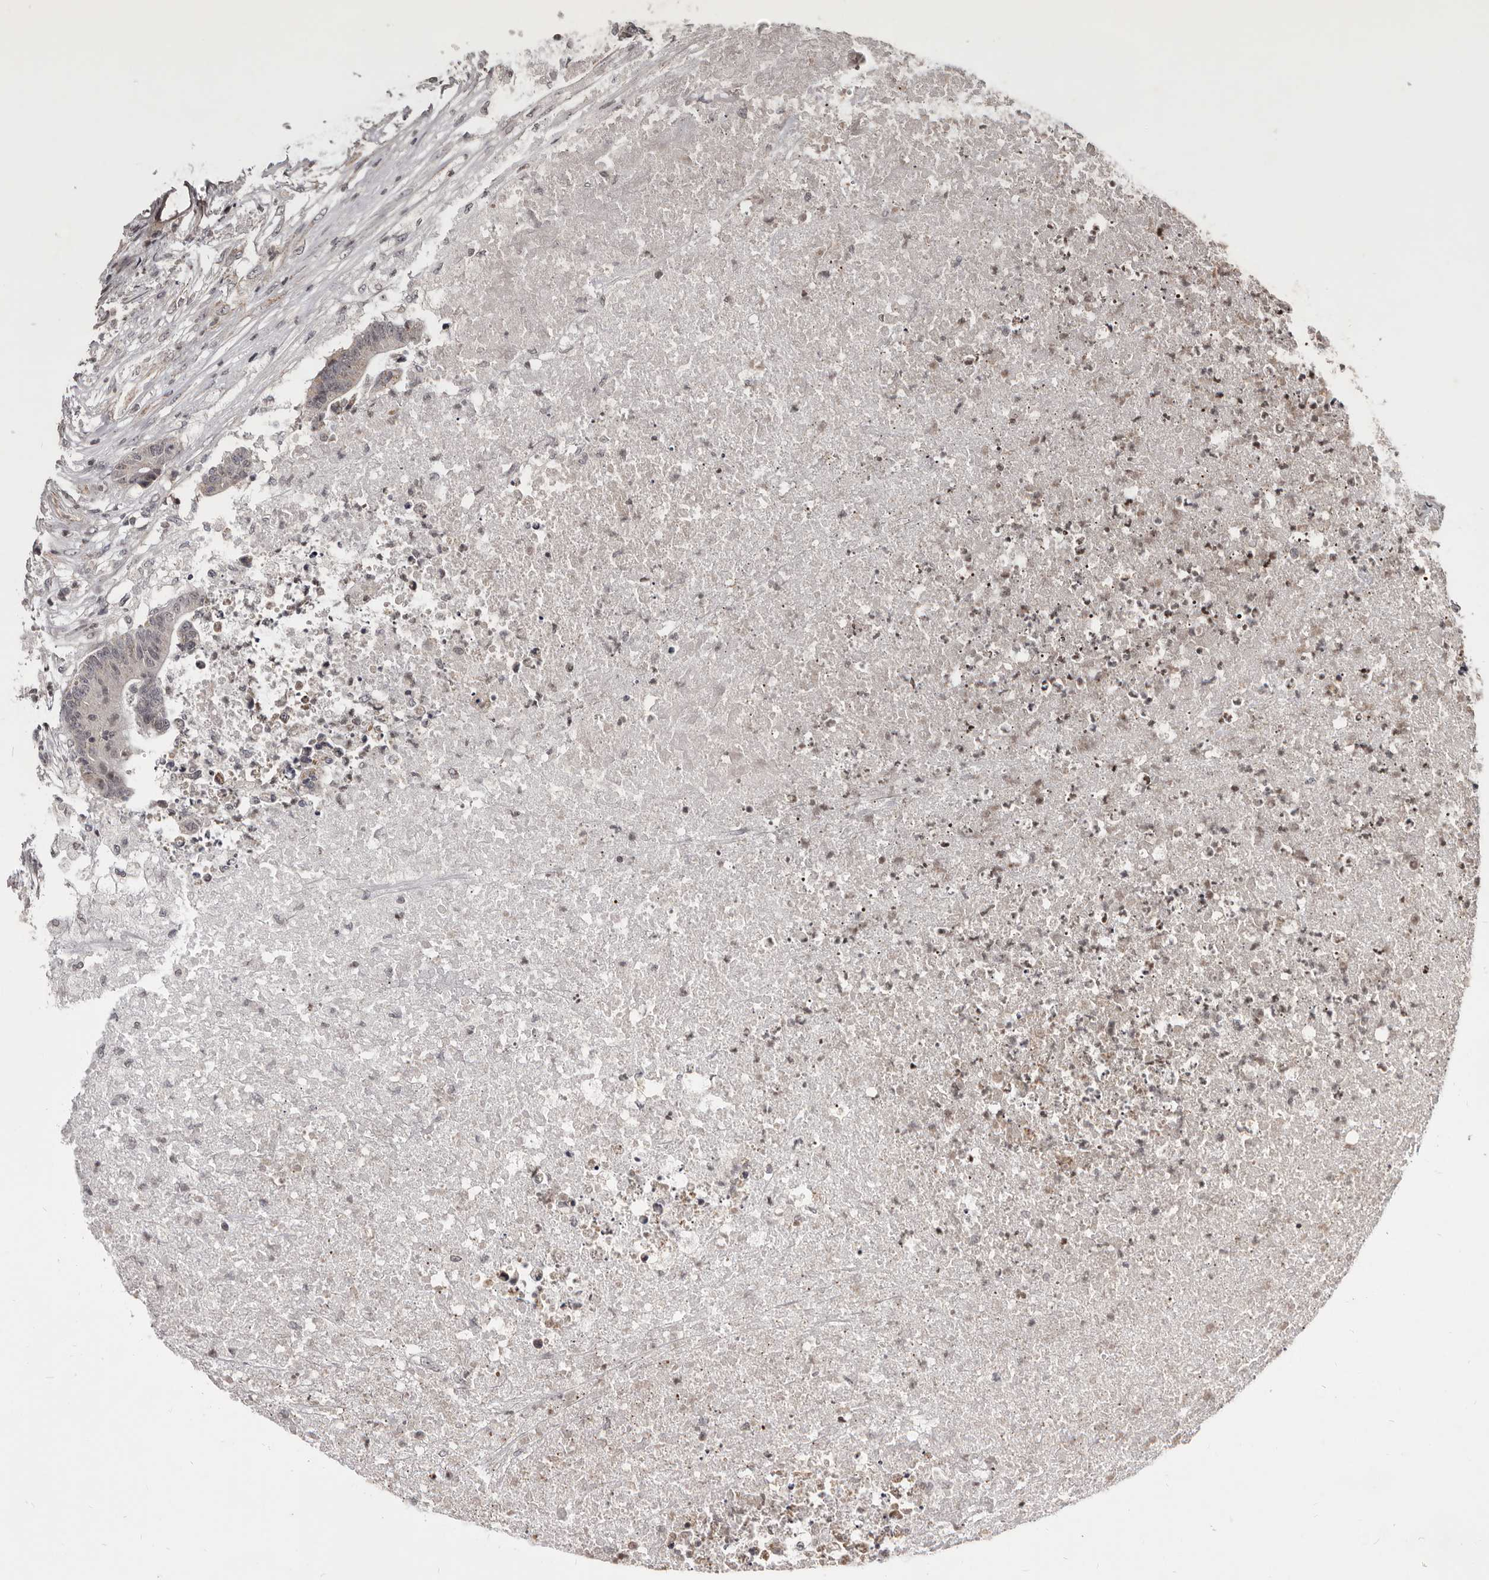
{"staining": {"intensity": "negative", "quantity": "none", "location": "none"}, "tissue": "colorectal cancer", "cell_type": "Tumor cells", "image_type": "cancer", "snomed": [{"axis": "morphology", "description": "Adenocarcinoma, NOS"}, {"axis": "topography", "description": "Colon"}], "caption": "Human colorectal cancer stained for a protein using immunohistochemistry (IHC) reveals no expression in tumor cells.", "gene": "THUMPD1", "patient": {"sex": "female", "age": 84}}